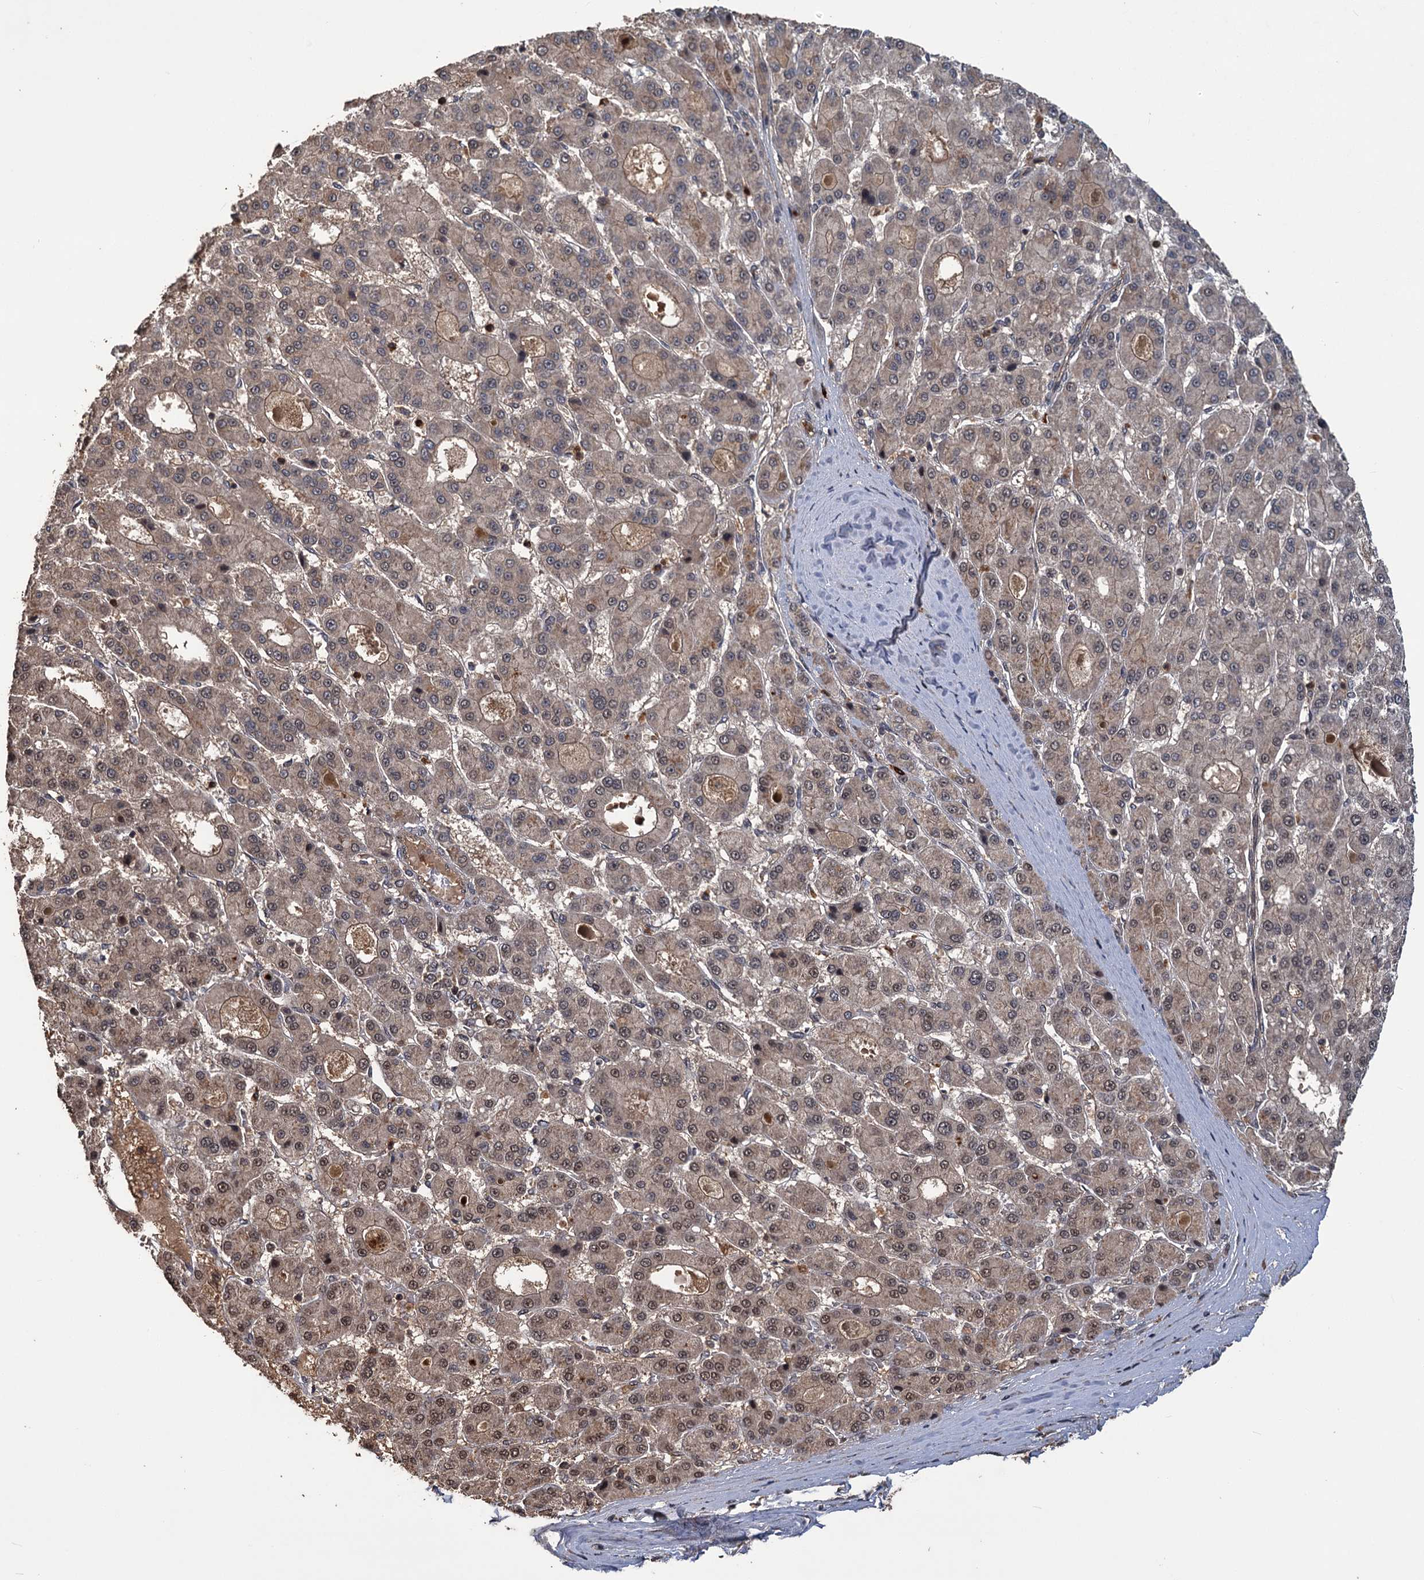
{"staining": {"intensity": "moderate", "quantity": "<25%", "location": "cytoplasmic/membranous,nuclear"}, "tissue": "liver cancer", "cell_type": "Tumor cells", "image_type": "cancer", "snomed": [{"axis": "morphology", "description": "Carcinoma, Hepatocellular, NOS"}, {"axis": "topography", "description": "Liver"}], "caption": "Immunohistochemical staining of human liver hepatocellular carcinoma shows moderate cytoplasmic/membranous and nuclear protein expression in approximately <25% of tumor cells.", "gene": "KANSL2", "patient": {"sex": "male", "age": 70}}